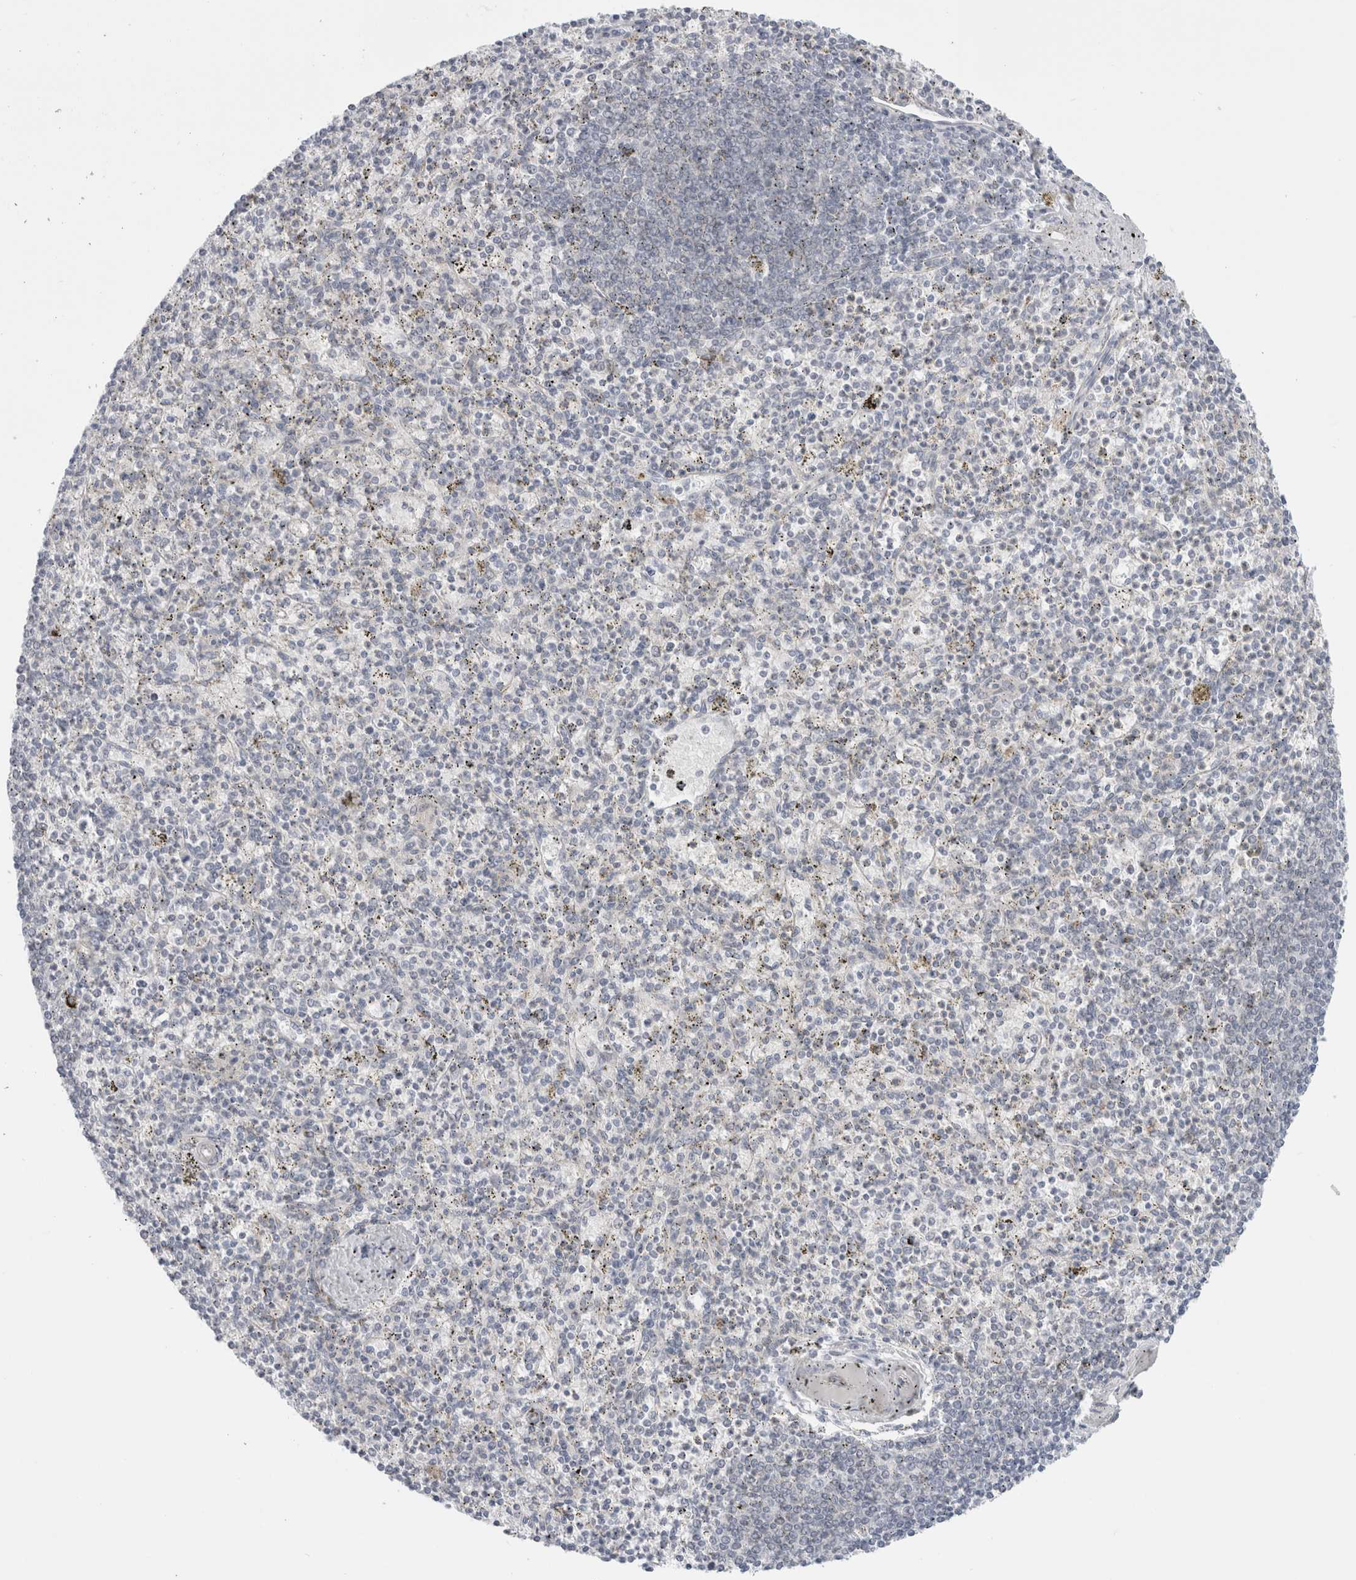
{"staining": {"intensity": "negative", "quantity": "none", "location": "none"}, "tissue": "spleen", "cell_type": "Cells in red pulp", "image_type": "normal", "snomed": [{"axis": "morphology", "description": "Normal tissue, NOS"}, {"axis": "topography", "description": "Spleen"}], "caption": "The photomicrograph demonstrates no significant staining in cells in red pulp of spleen.", "gene": "FAHD1", "patient": {"sex": "male", "age": 72}}